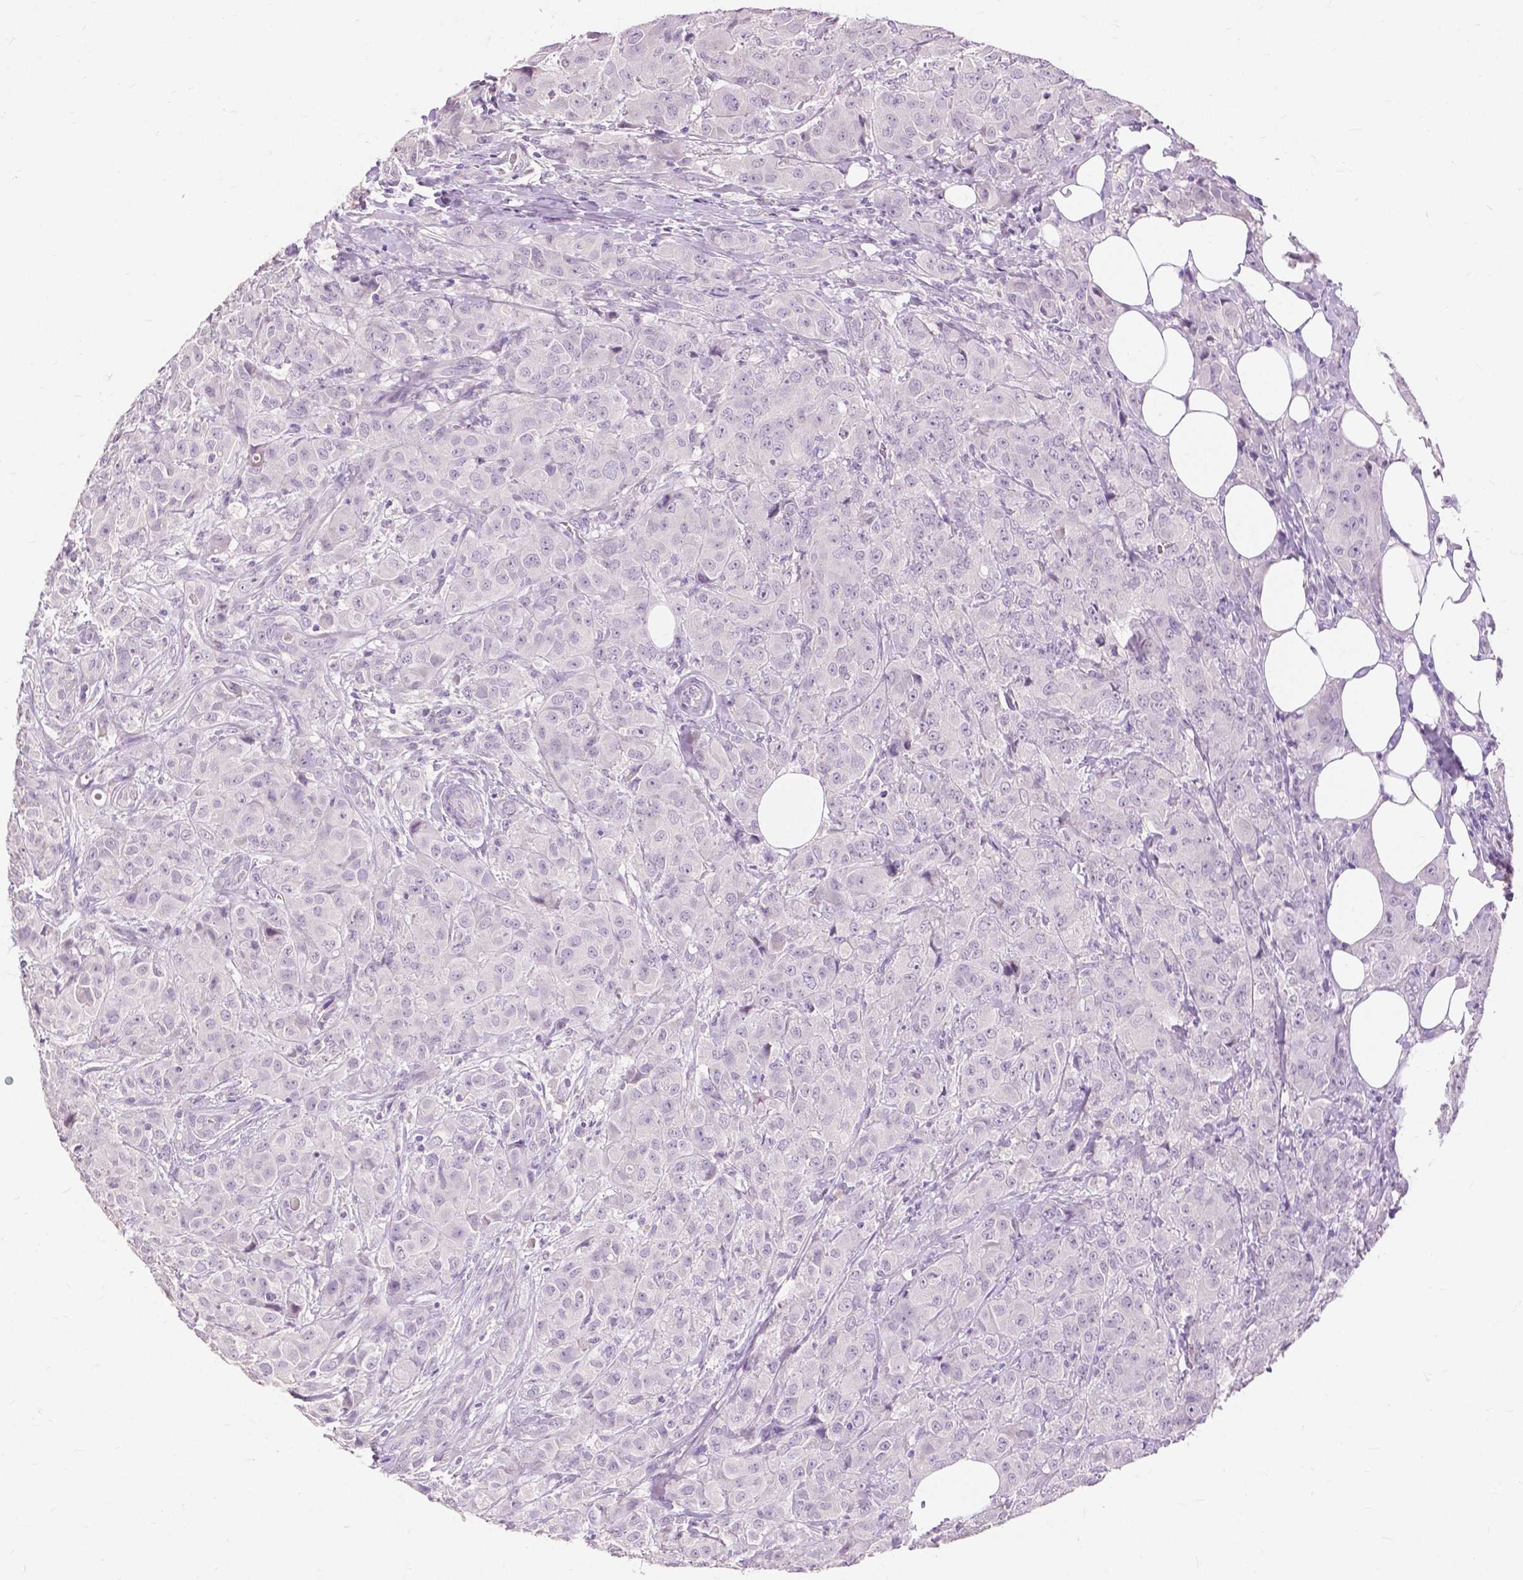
{"staining": {"intensity": "negative", "quantity": "none", "location": "none"}, "tissue": "breast cancer", "cell_type": "Tumor cells", "image_type": "cancer", "snomed": [{"axis": "morphology", "description": "Normal tissue, NOS"}, {"axis": "morphology", "description": "Duct carcinoma"}, {"axis": "topography", "description": "Breast"}], "caption": "Invasive ductal carcinoma (breast) was stained to show a protein in brown. There is no significant expression in tumor cells.", "gene": "CXCR2", "patient": {"sex": "female", "age": 43}}